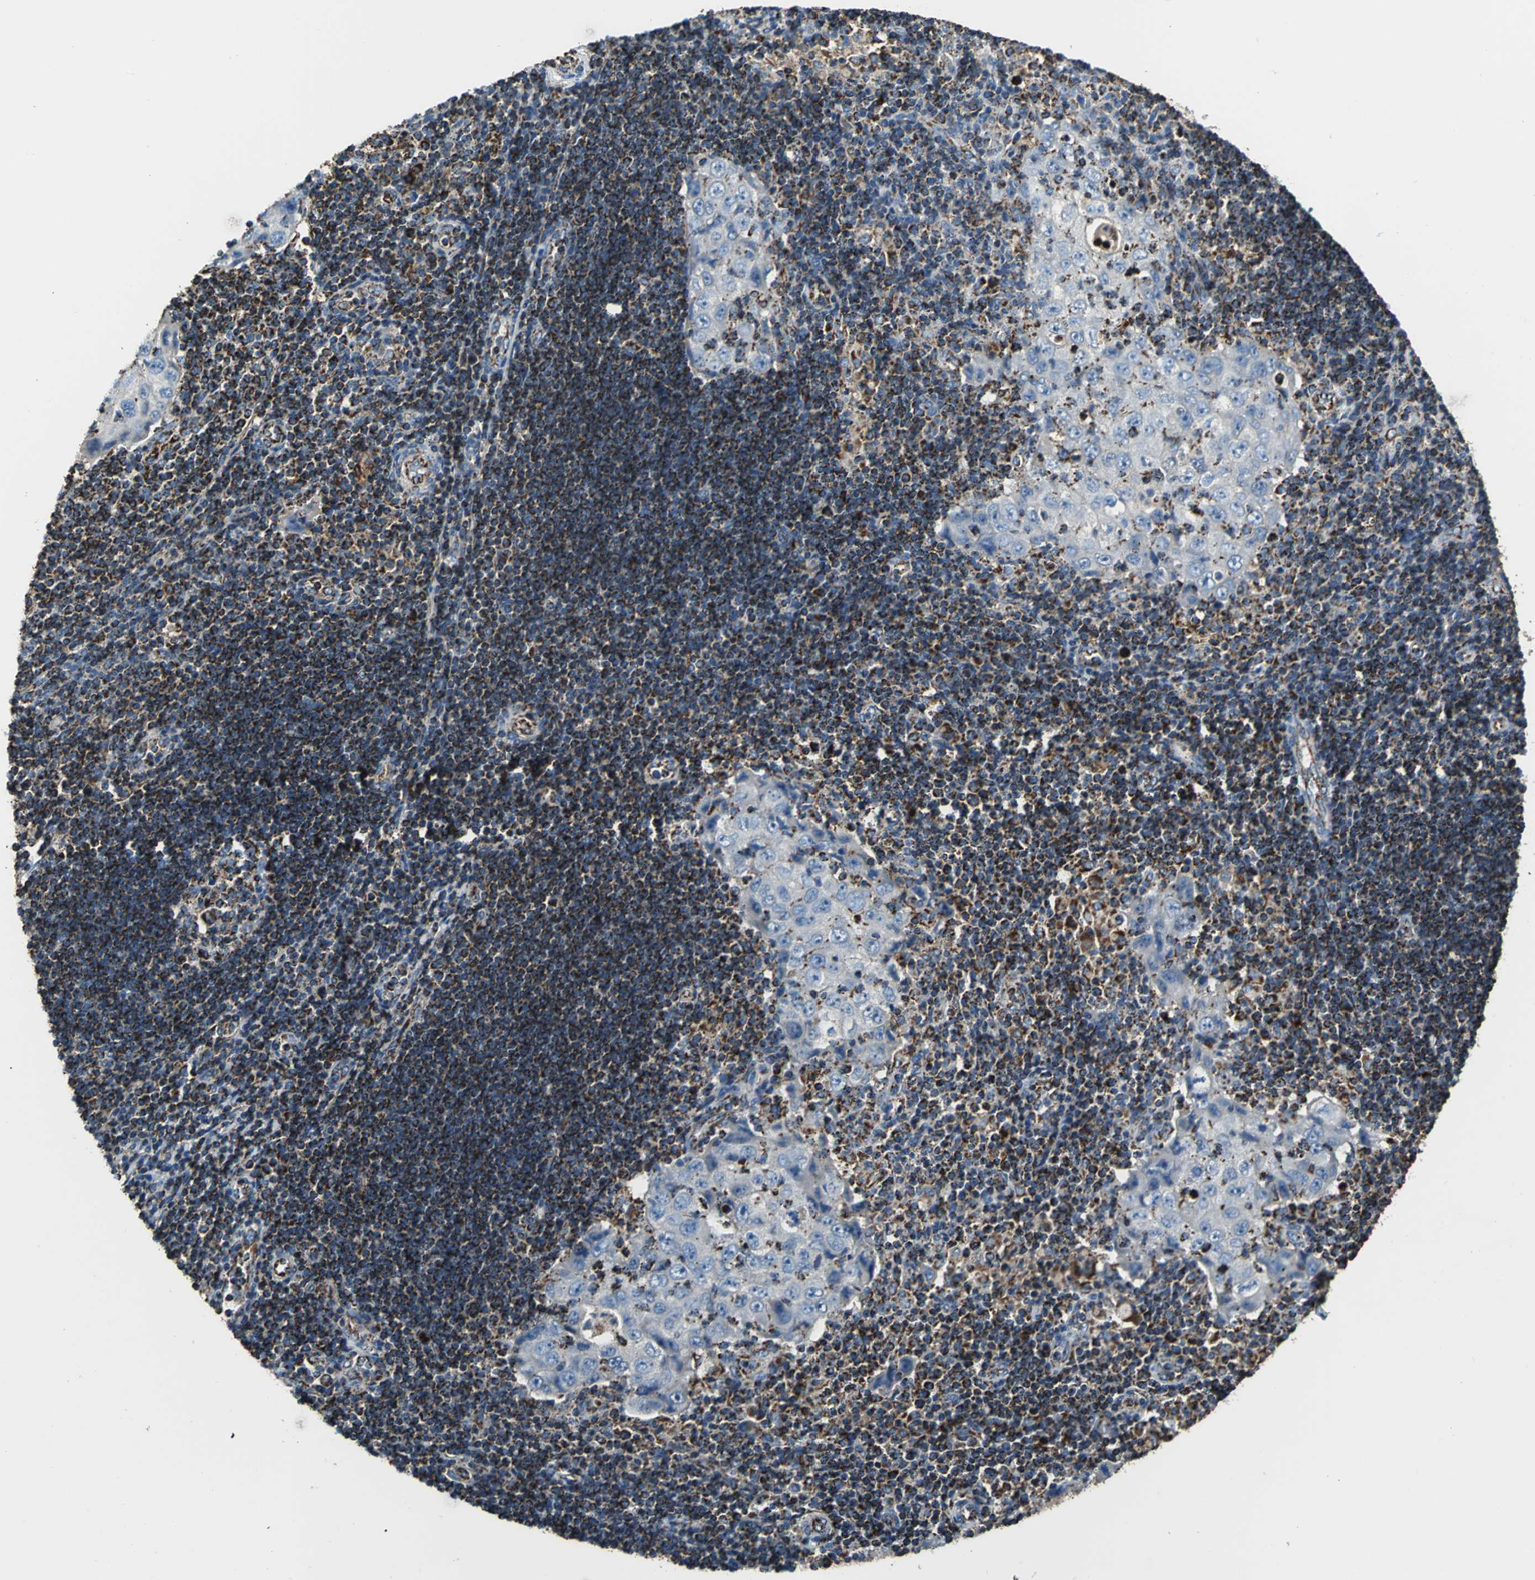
{"staining": {"intensity": "strong", "quantity": ">75%", "location": "cytoplasmic/membranous"}, "tissue": "lymph node", "cell_type": "Germinal center cells", "image_type": "normal", "snomed": [{"axis": "morphology", "description": "Normal tissue, NOS"}, {"axis": "morphology", "description": "Squamous cell carcinoma, metastatic, NOS"}, {"axis": "topography", "description": "Lymph node"}], "caption": "Immunohistochemical staining of normal human lymph node exhibits strong cytoplasmic/membranous protein positivity in about >75% of germinal center cells.", "gene": "ECH1", "patient": {"sex": "female", "age": 53}}